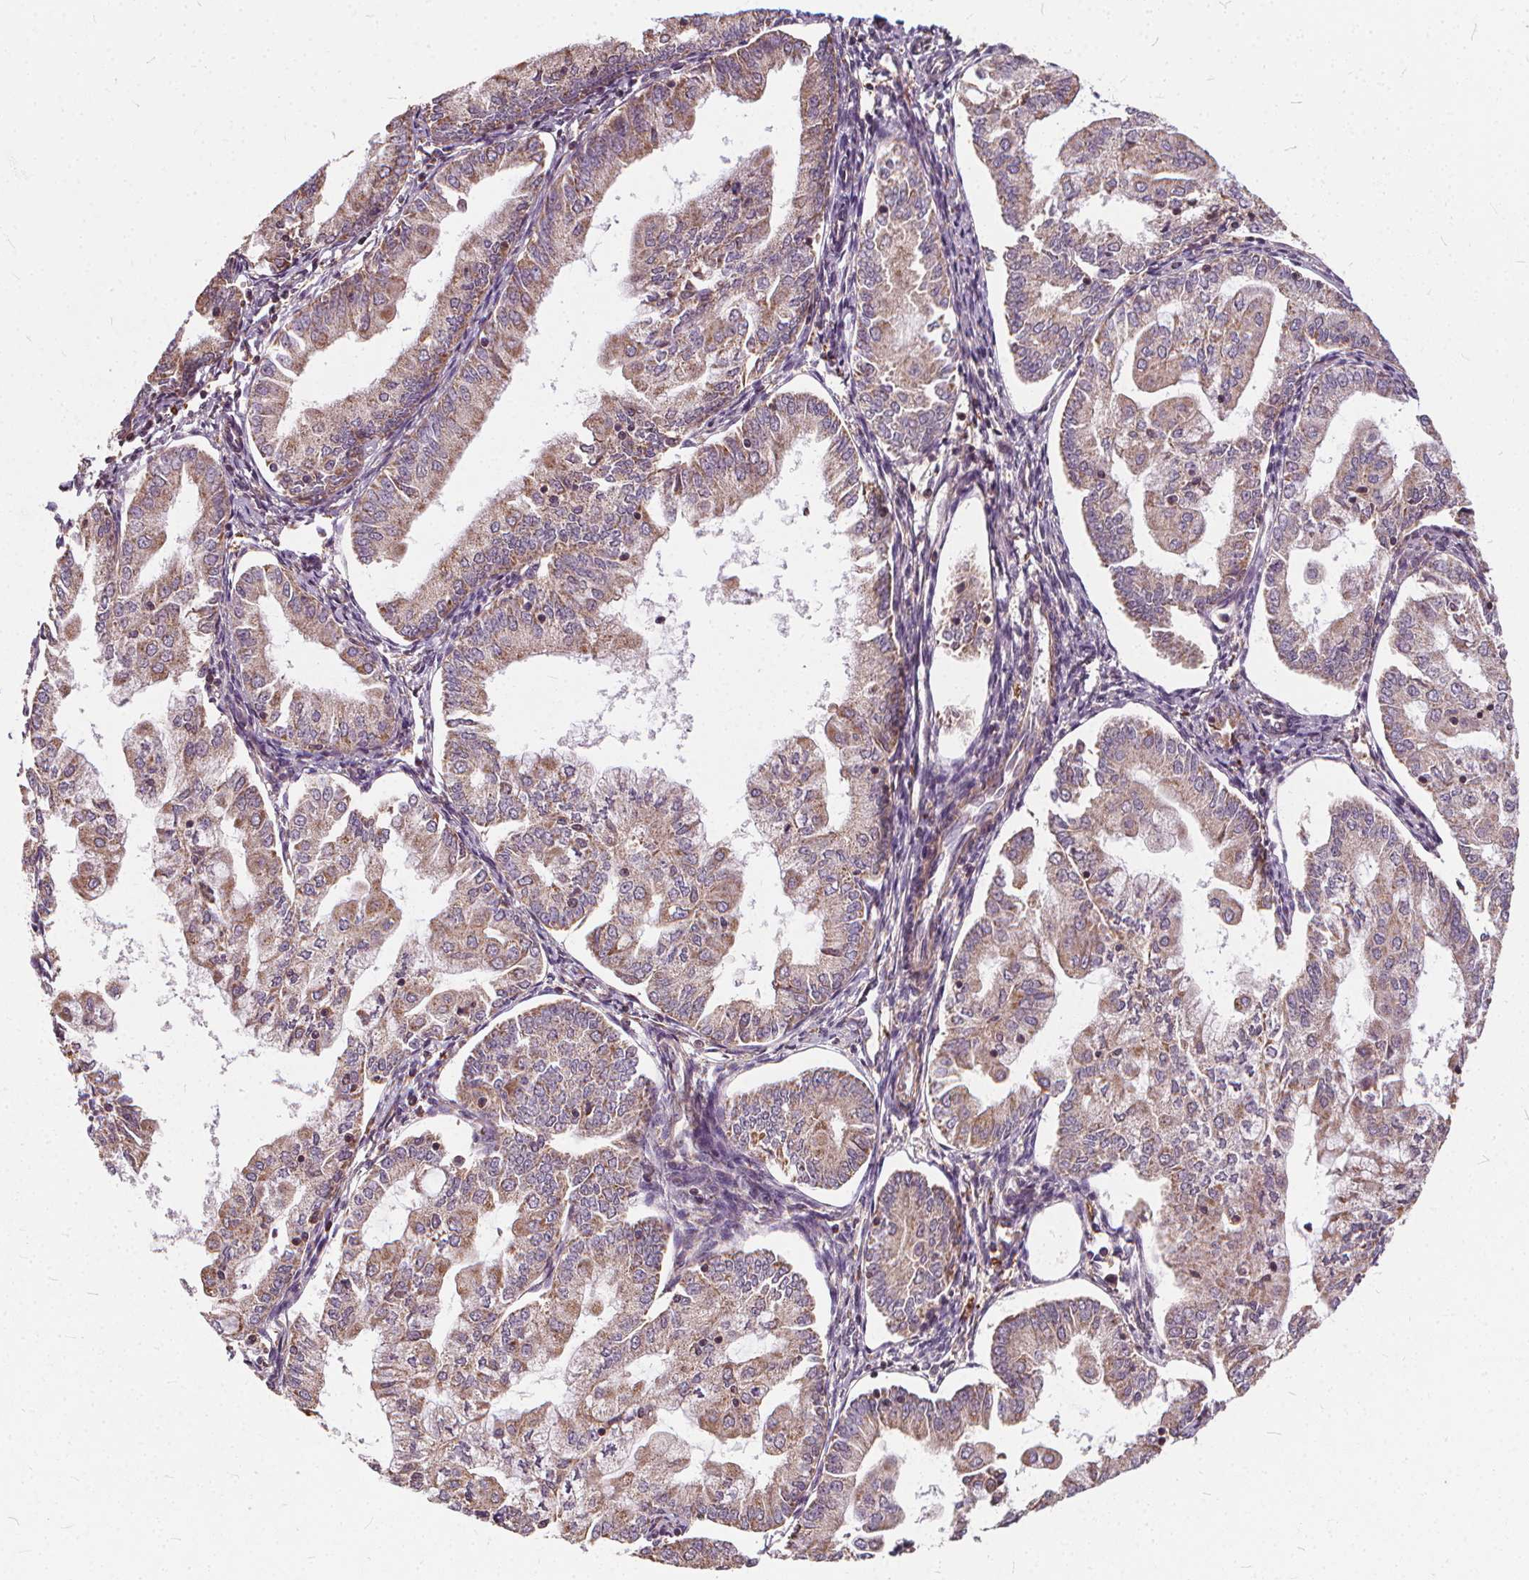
{"staining": {"intensity": "moderate", "quantity": "25%-75%", "location": "cytoplasmic/membranous"}, "tissue": "endometrial cancer", "cell_type": "Tumor cells", "image_type": "cancer", "snomed": [{"axis": "morphology", "description": "Adenocarcinoma, NOS"}, {"axis": "topography", "description": "Endometrium"}], "caption": "The photomicrograph demonstrates staining of endometrial adenocarcinoma, revealing moderate cytoplasmic/membranous protein expression (brown color) within tumor cells.", "gene": "ORAI2", "patient": {"sex": "female", "age": 55}}